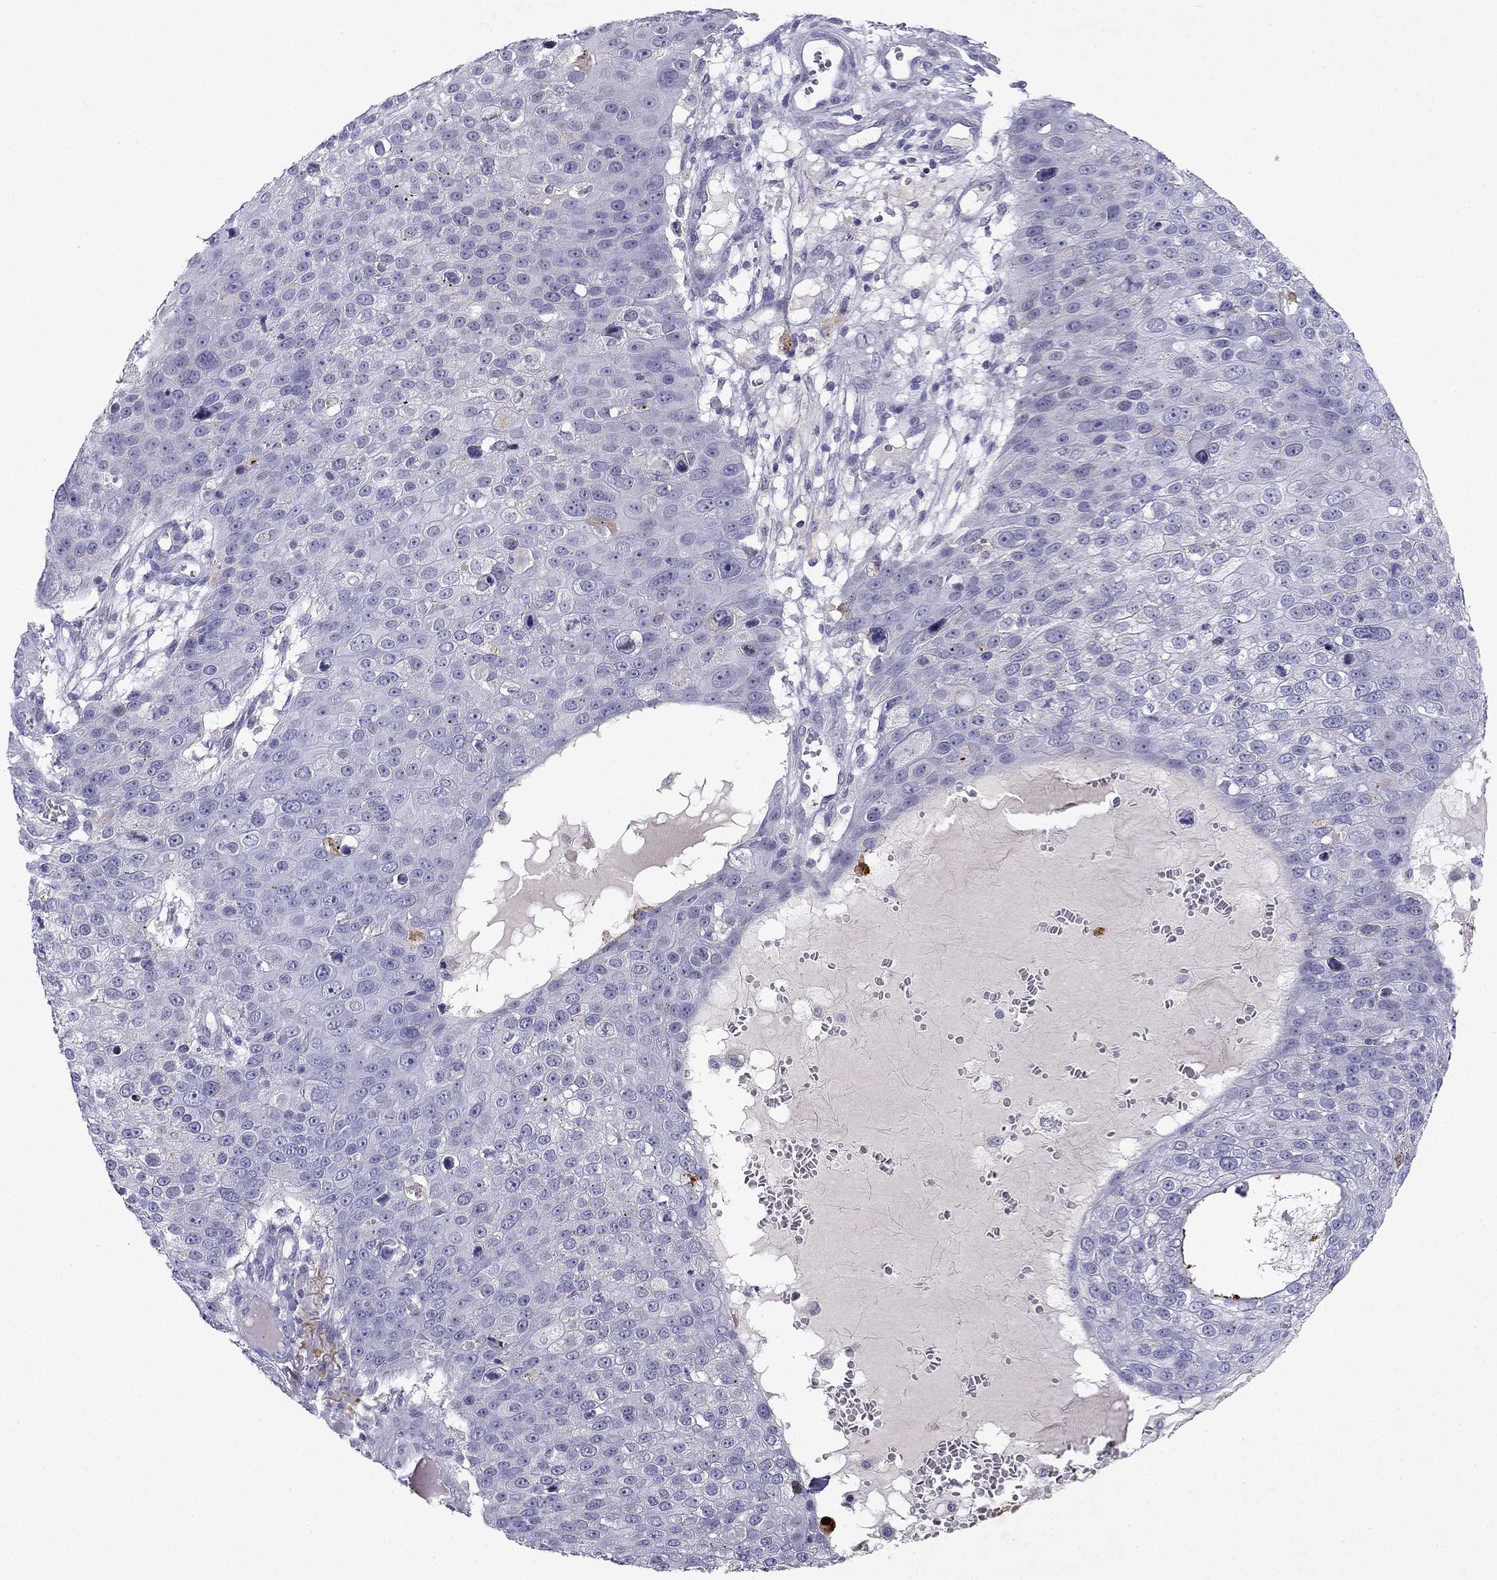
{"staining": {"intensity": "negative", "quantity": "none", "location": "none"}, "tissue": "skin cancer", "cell_type": "Tumor cells", "image_type": "cancer", "snomed": [{"axis": "morphology", "description": "Squamous cell carcinoma, NOS"}, {"axis": "topography", "description": "Skin"}], "caption": "The immunohistochemistry (IHC) image has no significant staining in tumor cells of skin cancer (squamous cell carcinoma) tissue. Brightfield microscopy of immunohistochemistry (IHC) stained with DAB (brown) and hematoxylin (blue), captured at high magnification.", "gene": "SLC6A4", "patient": {"sex": "male", "age": 71}}